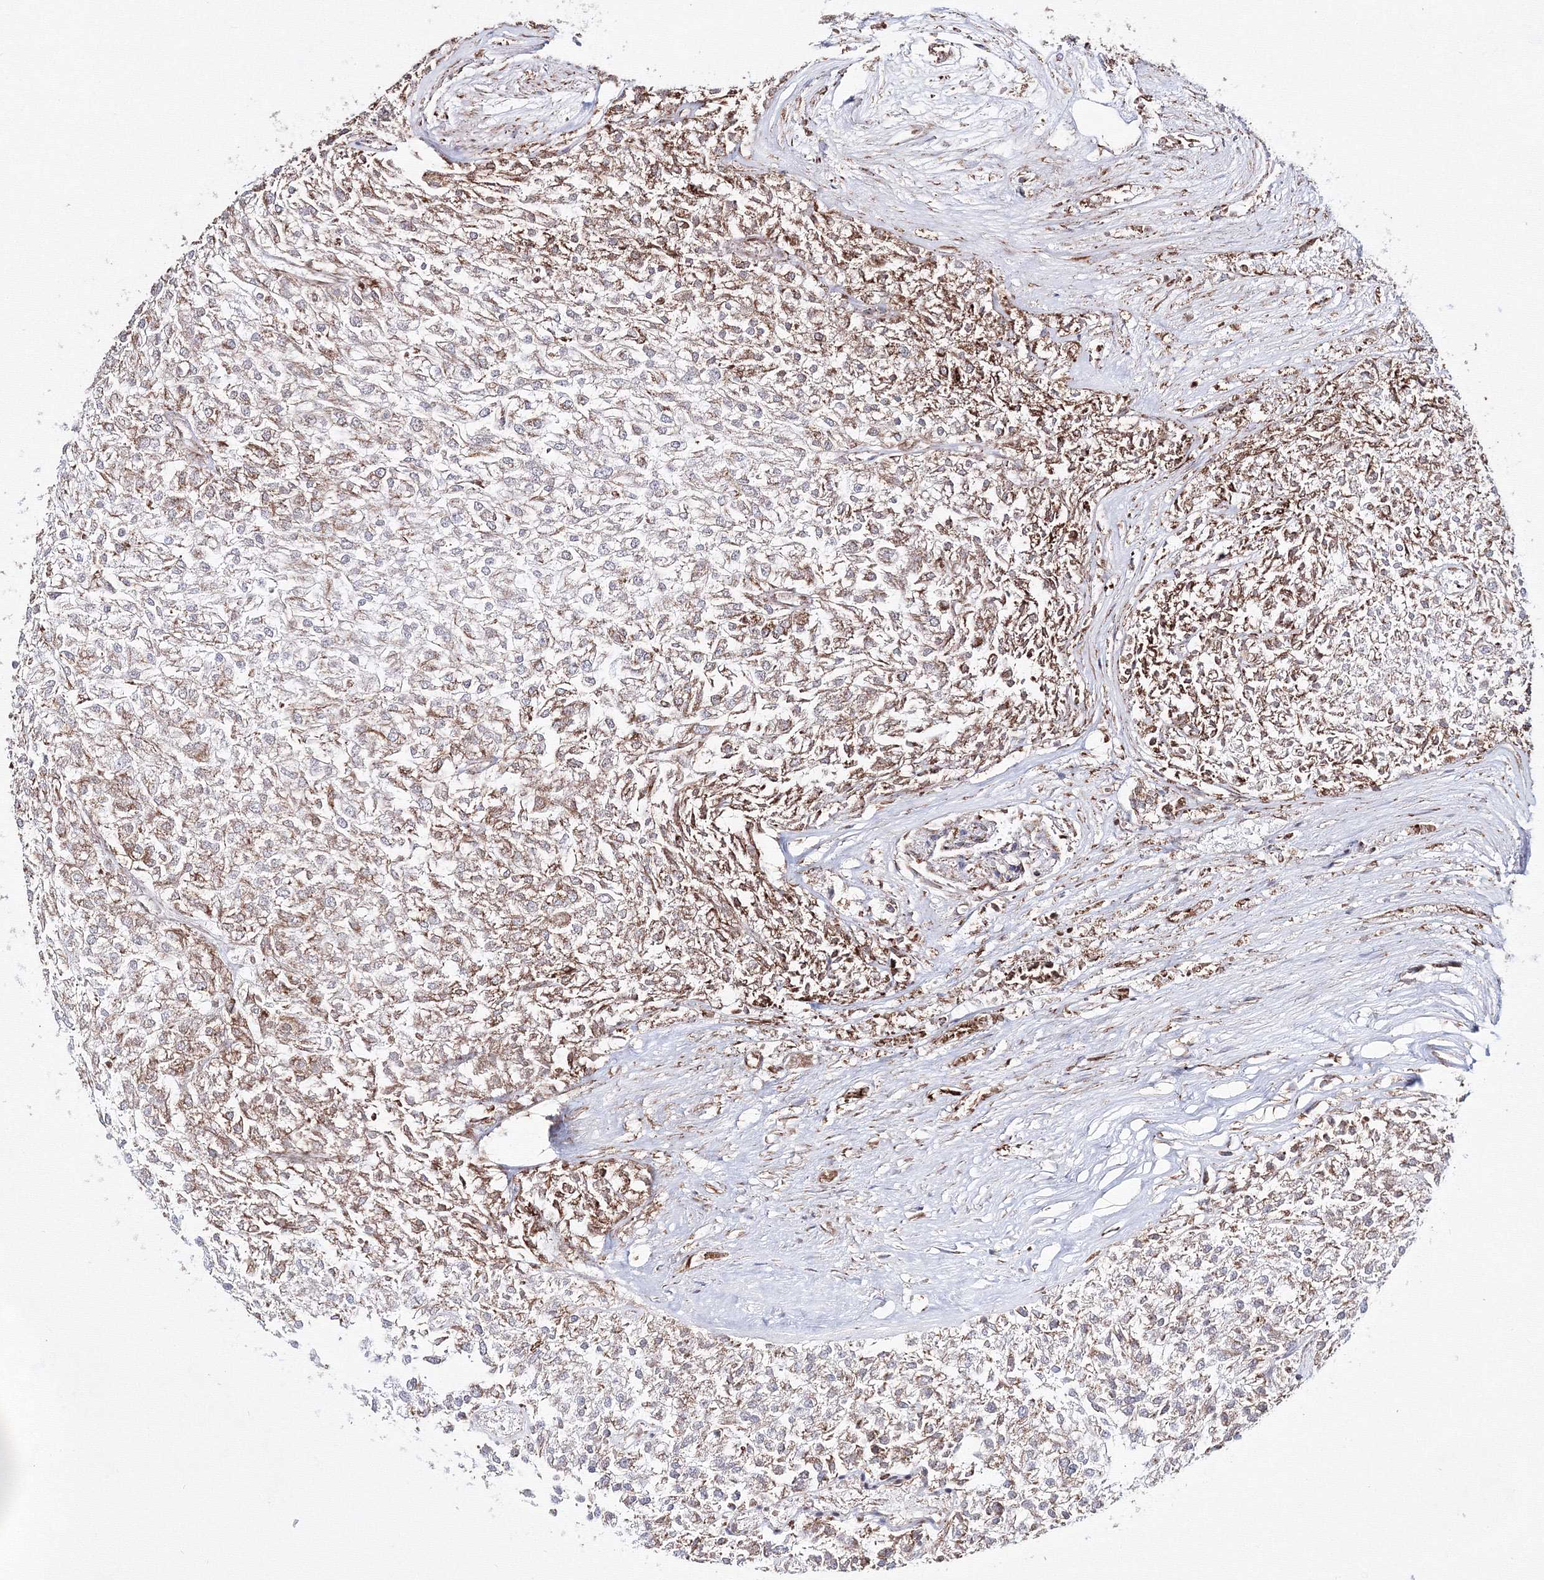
{"staining": {"intensity": "weak", "quantity": "25%-75%", "location": "cytoplasmic/membranous"}, "tissue": "renal cancer", "cell_type": "Tumor cells", "image_type": "cancer", "snomed": [{"axis": "morphology", "description": "Adenocarcinoma, NOS"}, {"axis": "topography", "description": "Kidney"}], "caption": "This image reveals immunohistochemistry staining of renal cancer, with low weak cytoplasmic/membranous staining in about 25%-75% of tumor cells.", "gene": "HADHB", "patient": {"sex": "female", "age": 54}}